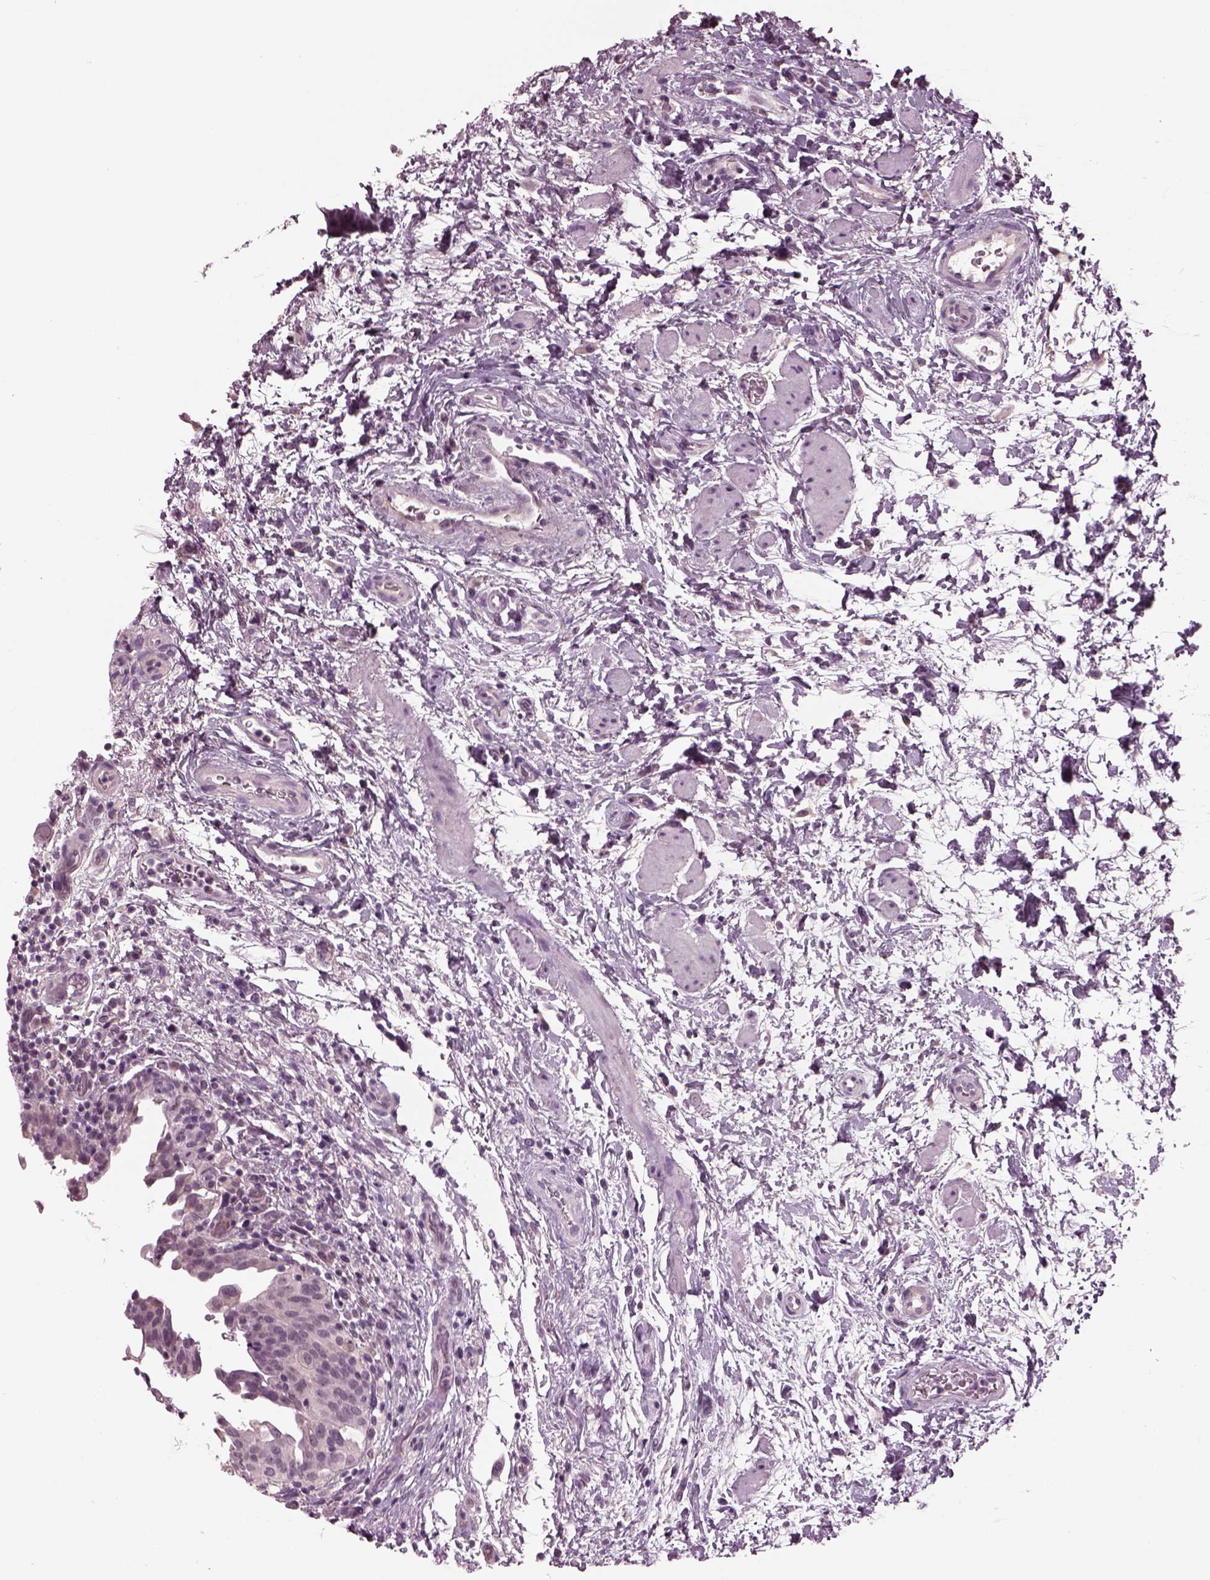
{"staining": {"intensity": "negative", "quantity": "none", "location": "none"}, "tissue": "urinary bladder", "cell_type": "Urothelial cells", "image_type": "normal", "snomed": [{"axis": "morphology", "description": "Normal tissue, NOS"}, {"axis": "topography", "description": "Urinary bladder"}], "caption": "Urinary bladder stained for a protein using IHC reveals no positivity urothelial cells.", "gene": "CLCN4", "patient": {"sex": "male", "age": 69}}